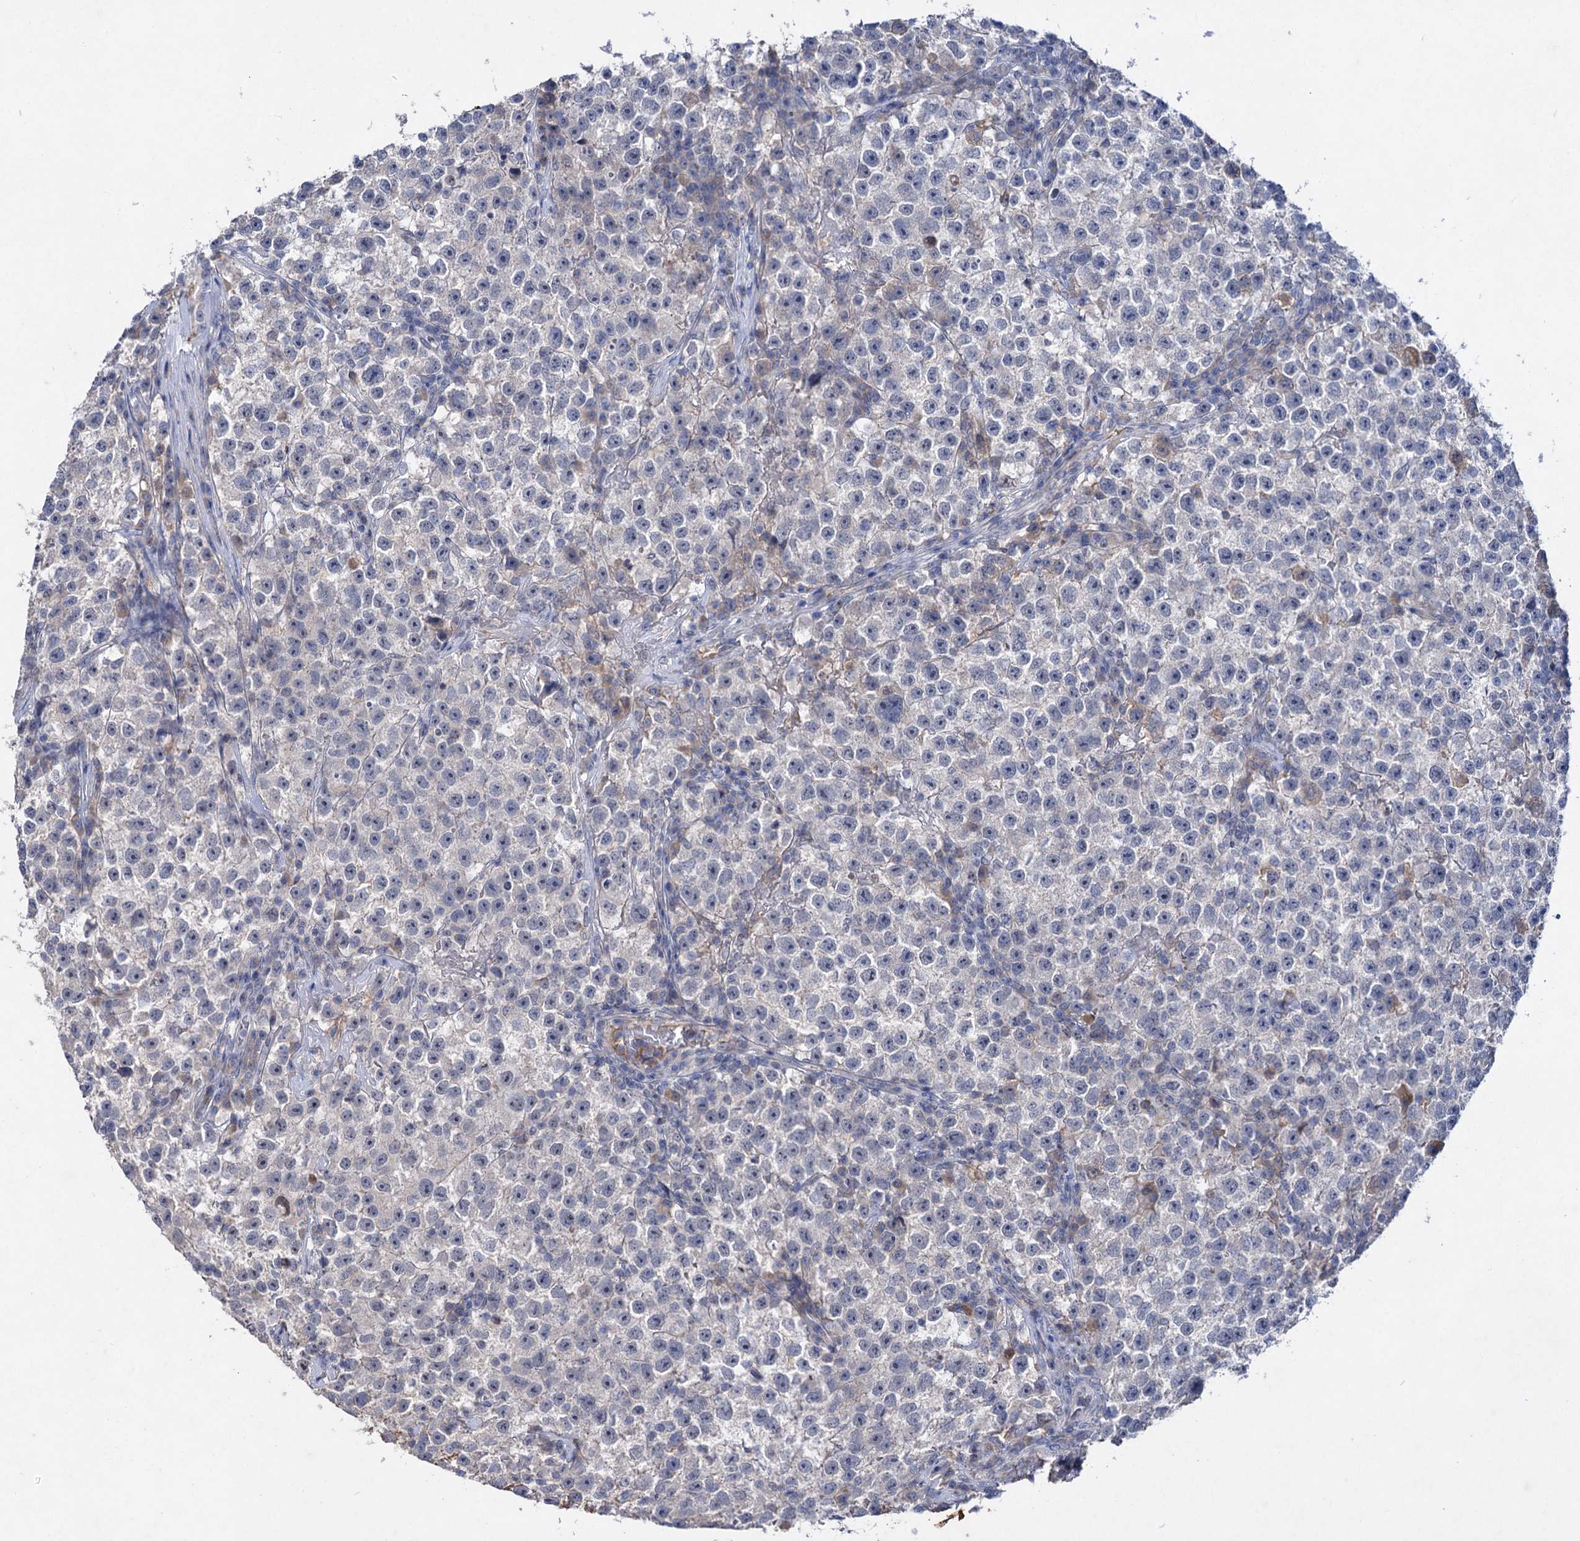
{"staining": {"intensity": "negative", "quantity": "none", "location": "none"}, "tissue": "testis cancer", "cell_type": "Tumor cells", "image_type": "cancer", "snomed": [{"axis": "morphology", "description": "Seminoma, NOS"}, {"axis": "topography", "description": "Testis"}], "caption": "Histopathology image shows no protein staining in tumor cells of testis cancer tissue.", "gene": "ATP4A", "patient": {"sex": "male", "age": 22}}